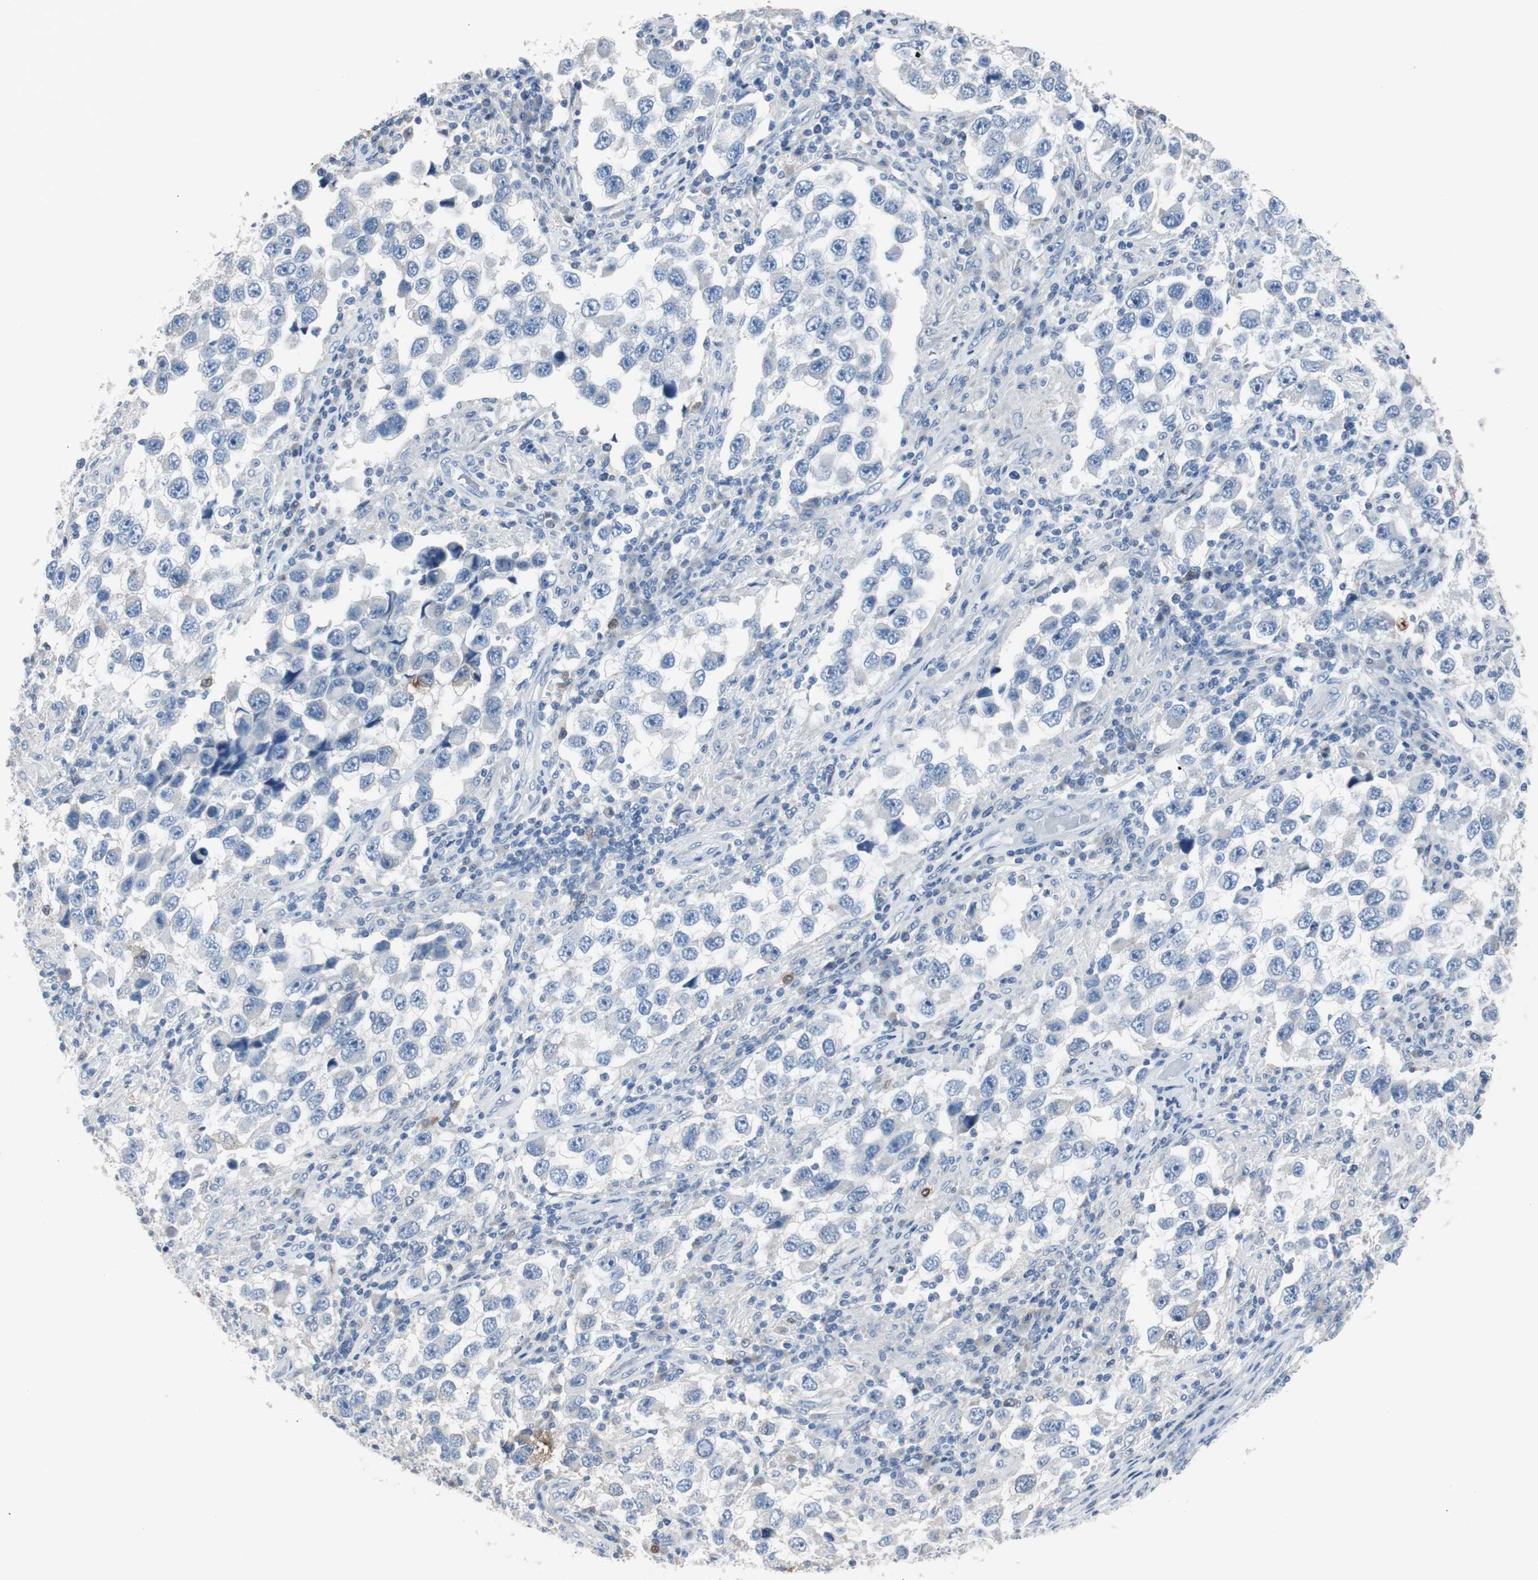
{"staining": {"intensity": "negative", "quantity": "none", "location": "none"}, "tissue": "testis cancer", "cell_type": "Tumor cells", "image_type": "cancer", "snomed": [{"axis": "morphology", "description": "Carcinoma, Embryonal, NOS"}, {"axis": "topography", "description": "Testis"}], "caption": "Immunohistochemistry image of human embryonal carcinoma (testis) stained for a protein (brown), which displays no expression in tumor cells.", "gene": "TK1", "patient": {"sex": "male", "age": 21}}